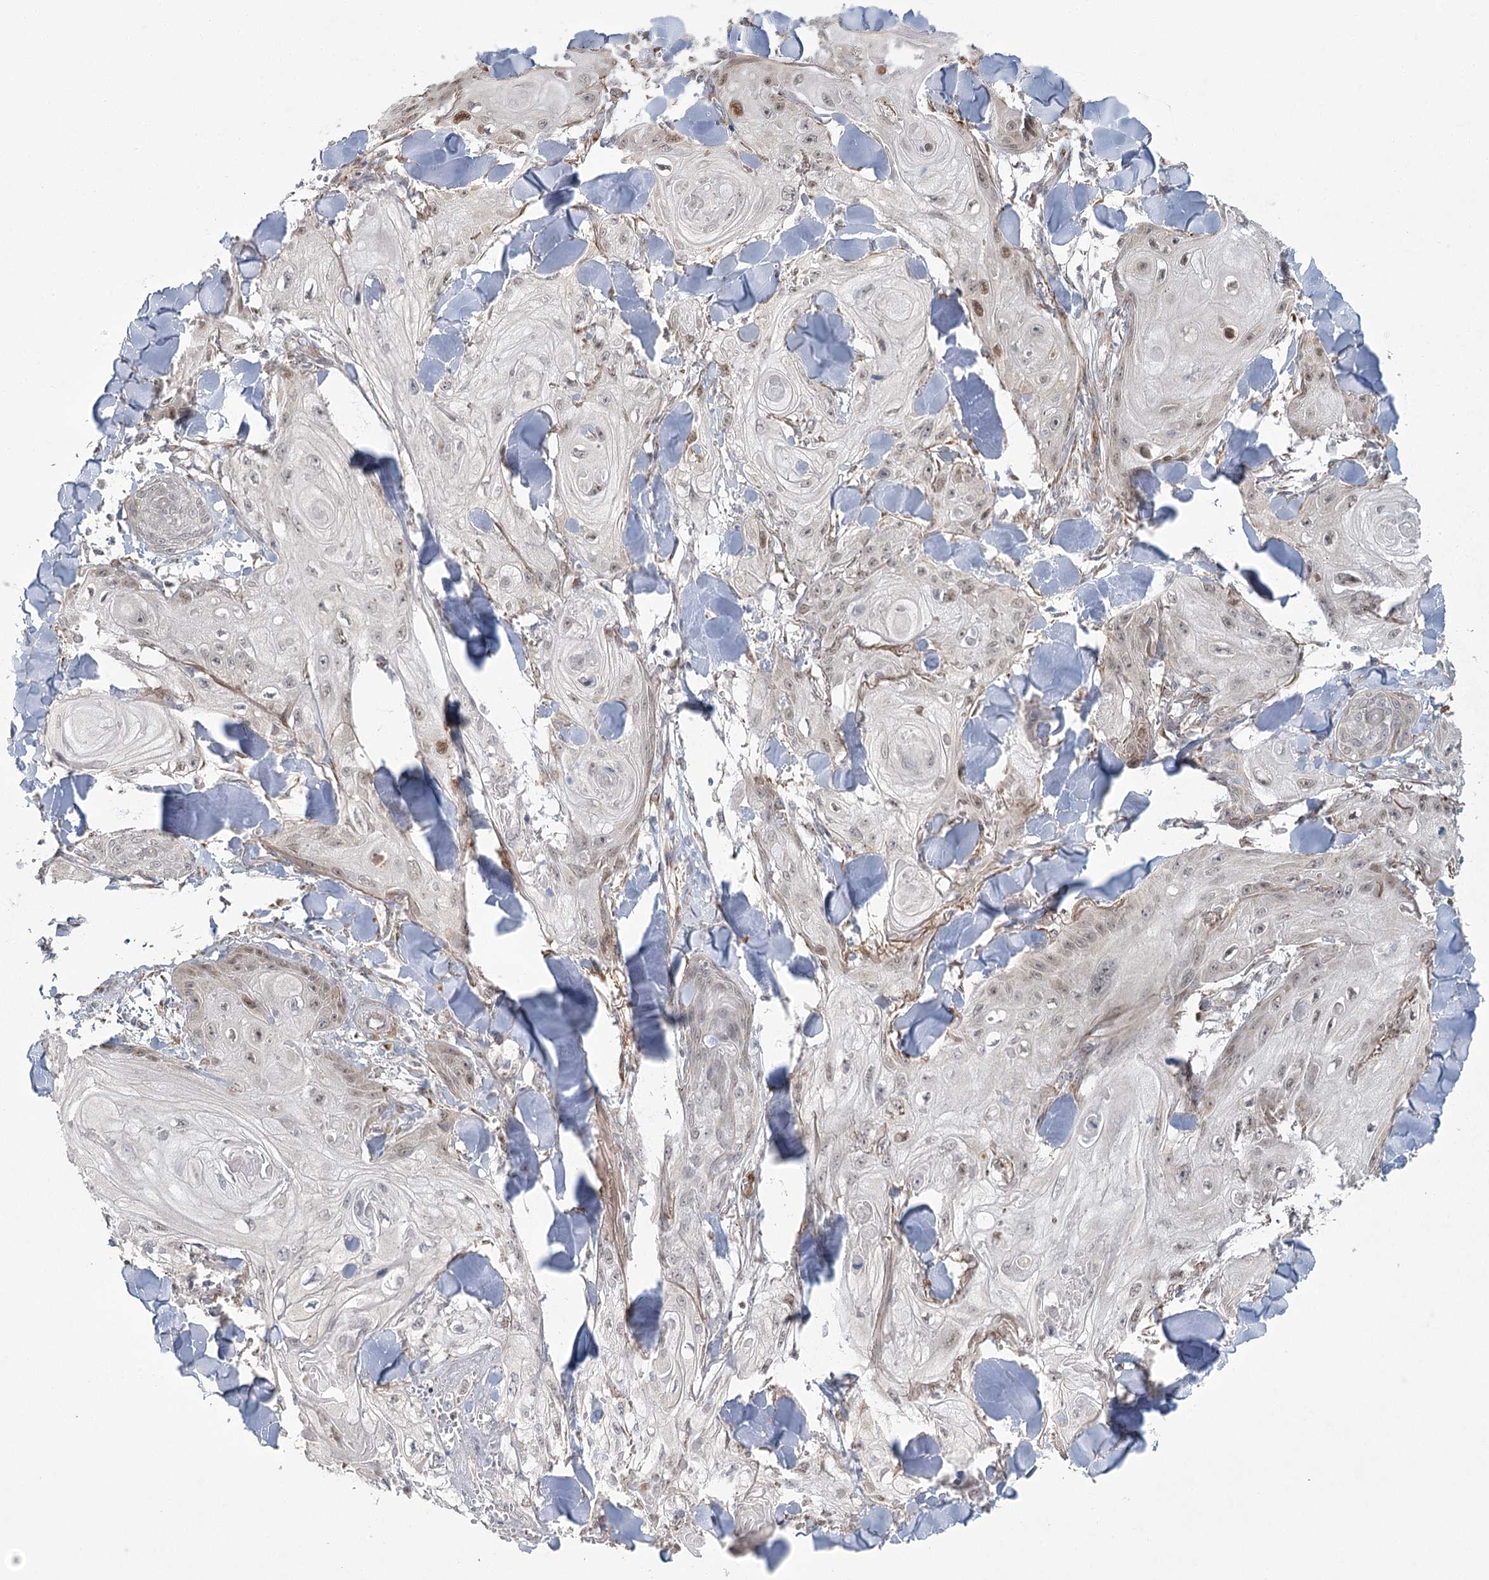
{"staining": {"intensity": "negative", "quantity": "none", "location": "none"}, "tissue": "skin cancer", "cell_type": "Tumor cells", "image_type": "cancer", "snomed": [{"axis": "morphology", "description": "Squamous cell carcinoma, NOS"}, {"axis": "topography", "description": "Skin"}], "caption": "Skin squamous cell carcinoma stained for a protein using IHC shows no expression tumor cells.", "gene": "MED28", "patient": {"sex": "male", "age": 74}}